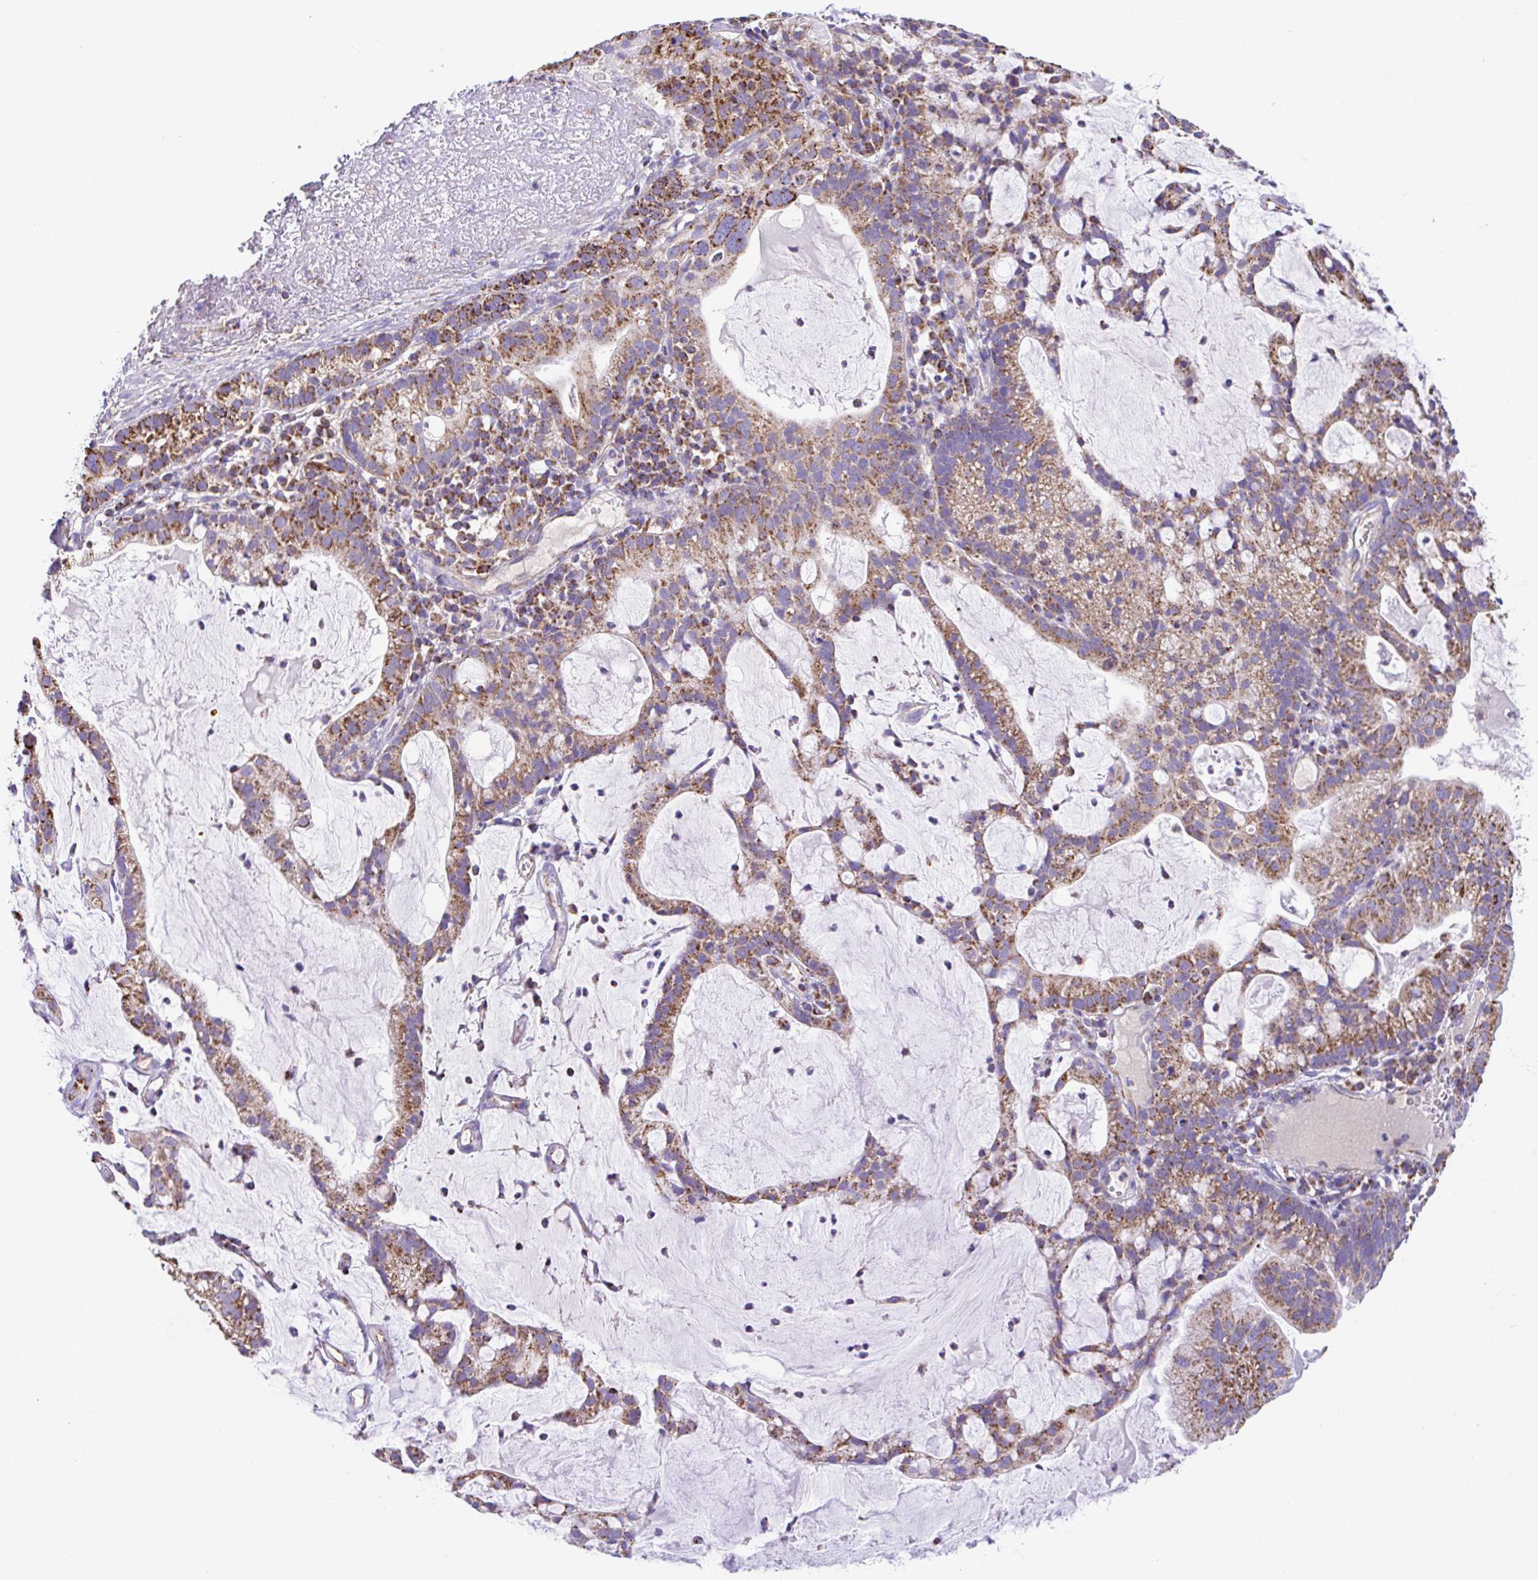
{"staining": {"intensity": "moderate", "quantity": ">75%", "location": "cytoplasmic/membranous"}, "tissue": "cervical cancer", "cell_type": "Tumor cells", "image_type": "cancer", "snomed": [{"axis": "morphology", "description": "Adenocarcinoma, NOS"}, {"axis": "topography", "description": "Cervix"}], "caption": "Protein analysis of cervical cancer (adenocarcinoma) tissue displays moderate cytoplasmic/membranous positivity in approximately >75% of tumor cells. The staining was performed using DAB, with brown indicating positive protein expression. Nuclei are stained blue with hematoxylin.", "gene": "PCMTD2", "patient": {"sex": "female", "age": 41}}